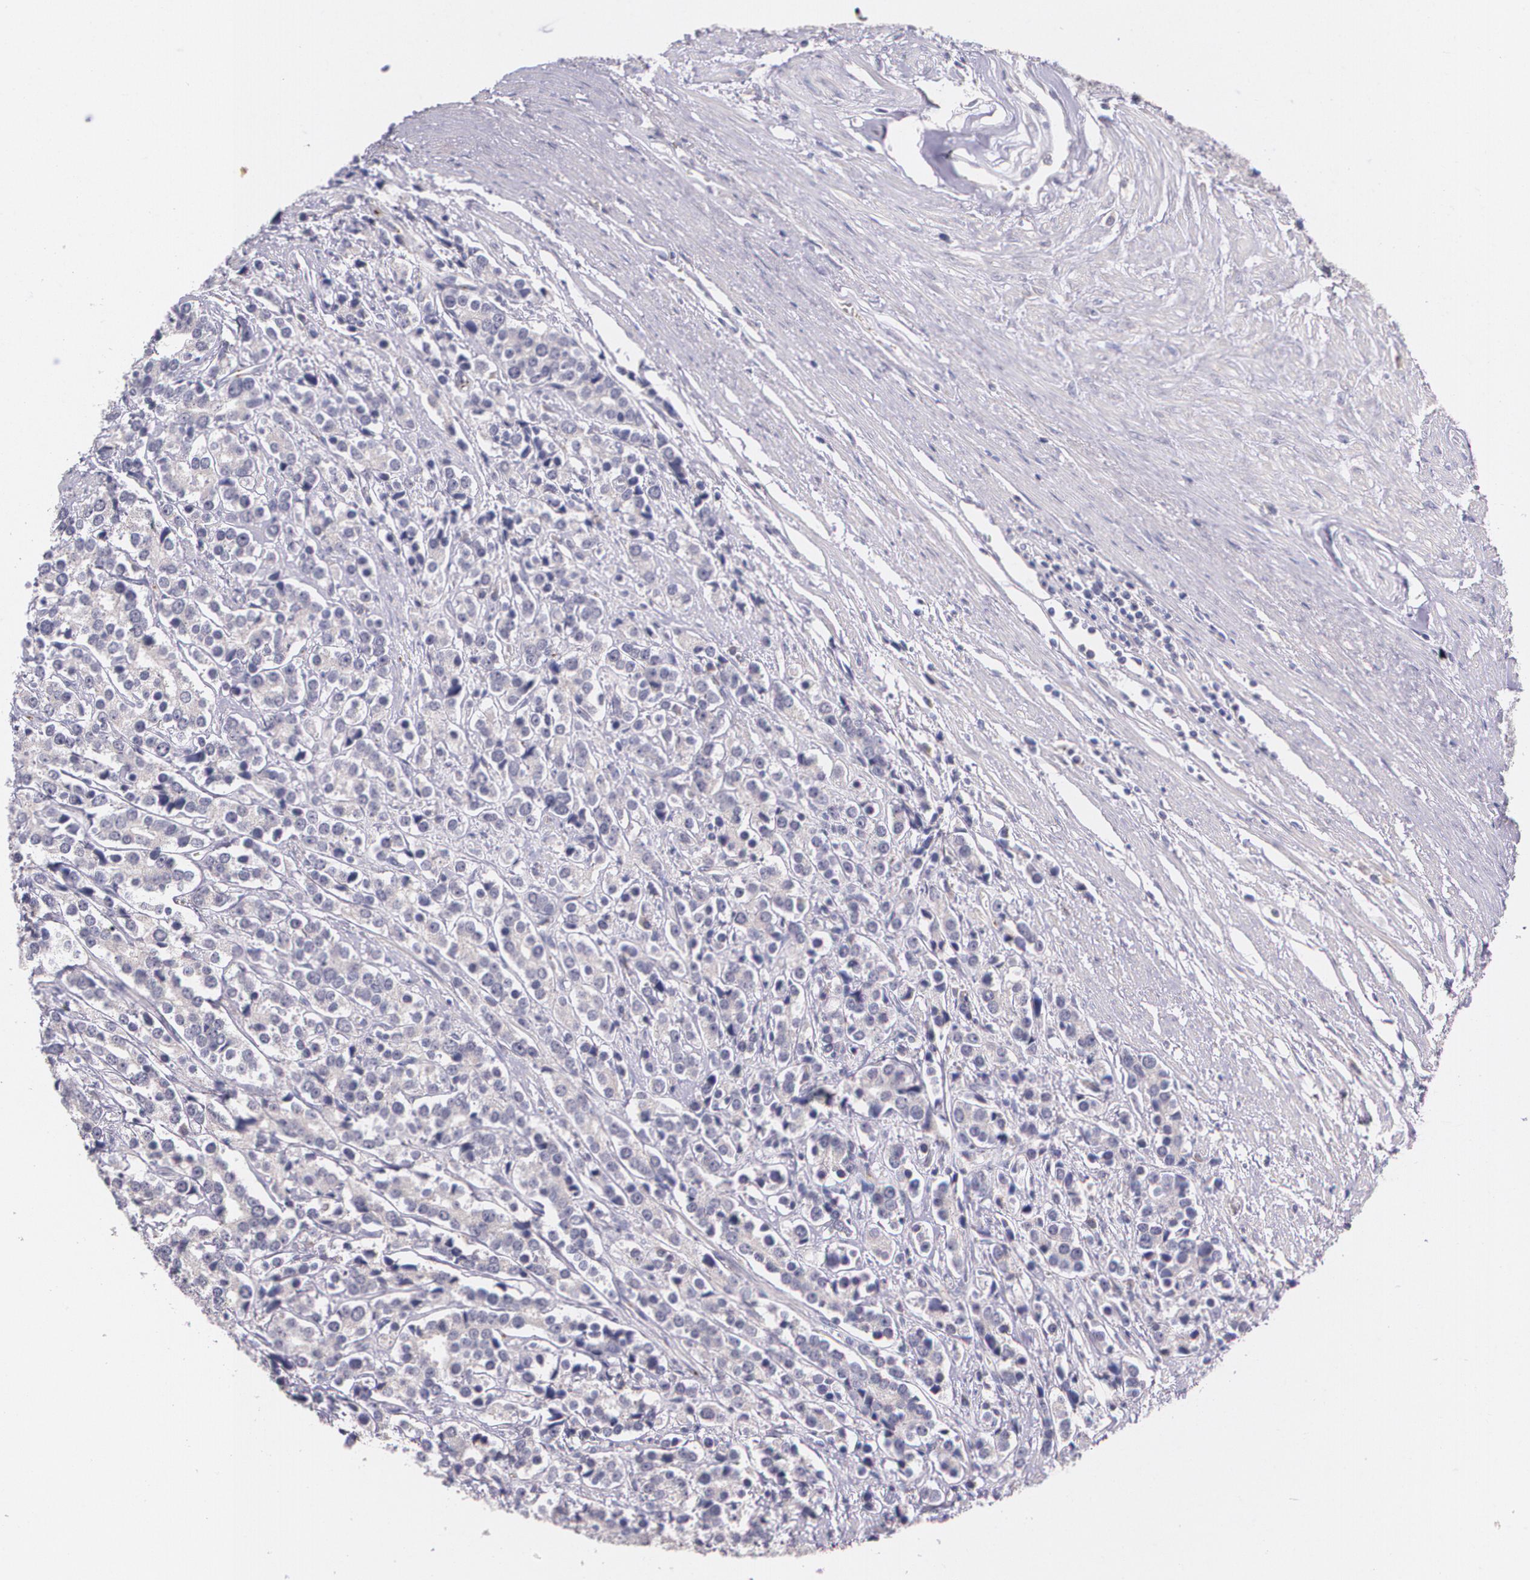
{"staining": {"intensity": "weak", "quantity": "<25%", "location": "cytoplasmic/membranous"}, "tissue": "prostate cancer", "cell_type": "Tumor cells", "image_type": "cancer", "snomed": [{"axis": "morphology", "description": "Adenocarcinoma, High grade"}, {"axis": "topography", "description": "Prostate"}], "caption": "Histopathology image shows no significant protein positivity in tumor cells of adenocarcinoma (high-grade) (prostate).", "gene": "TM4SF1", "patient": {"sex": "male", "age": 71}}